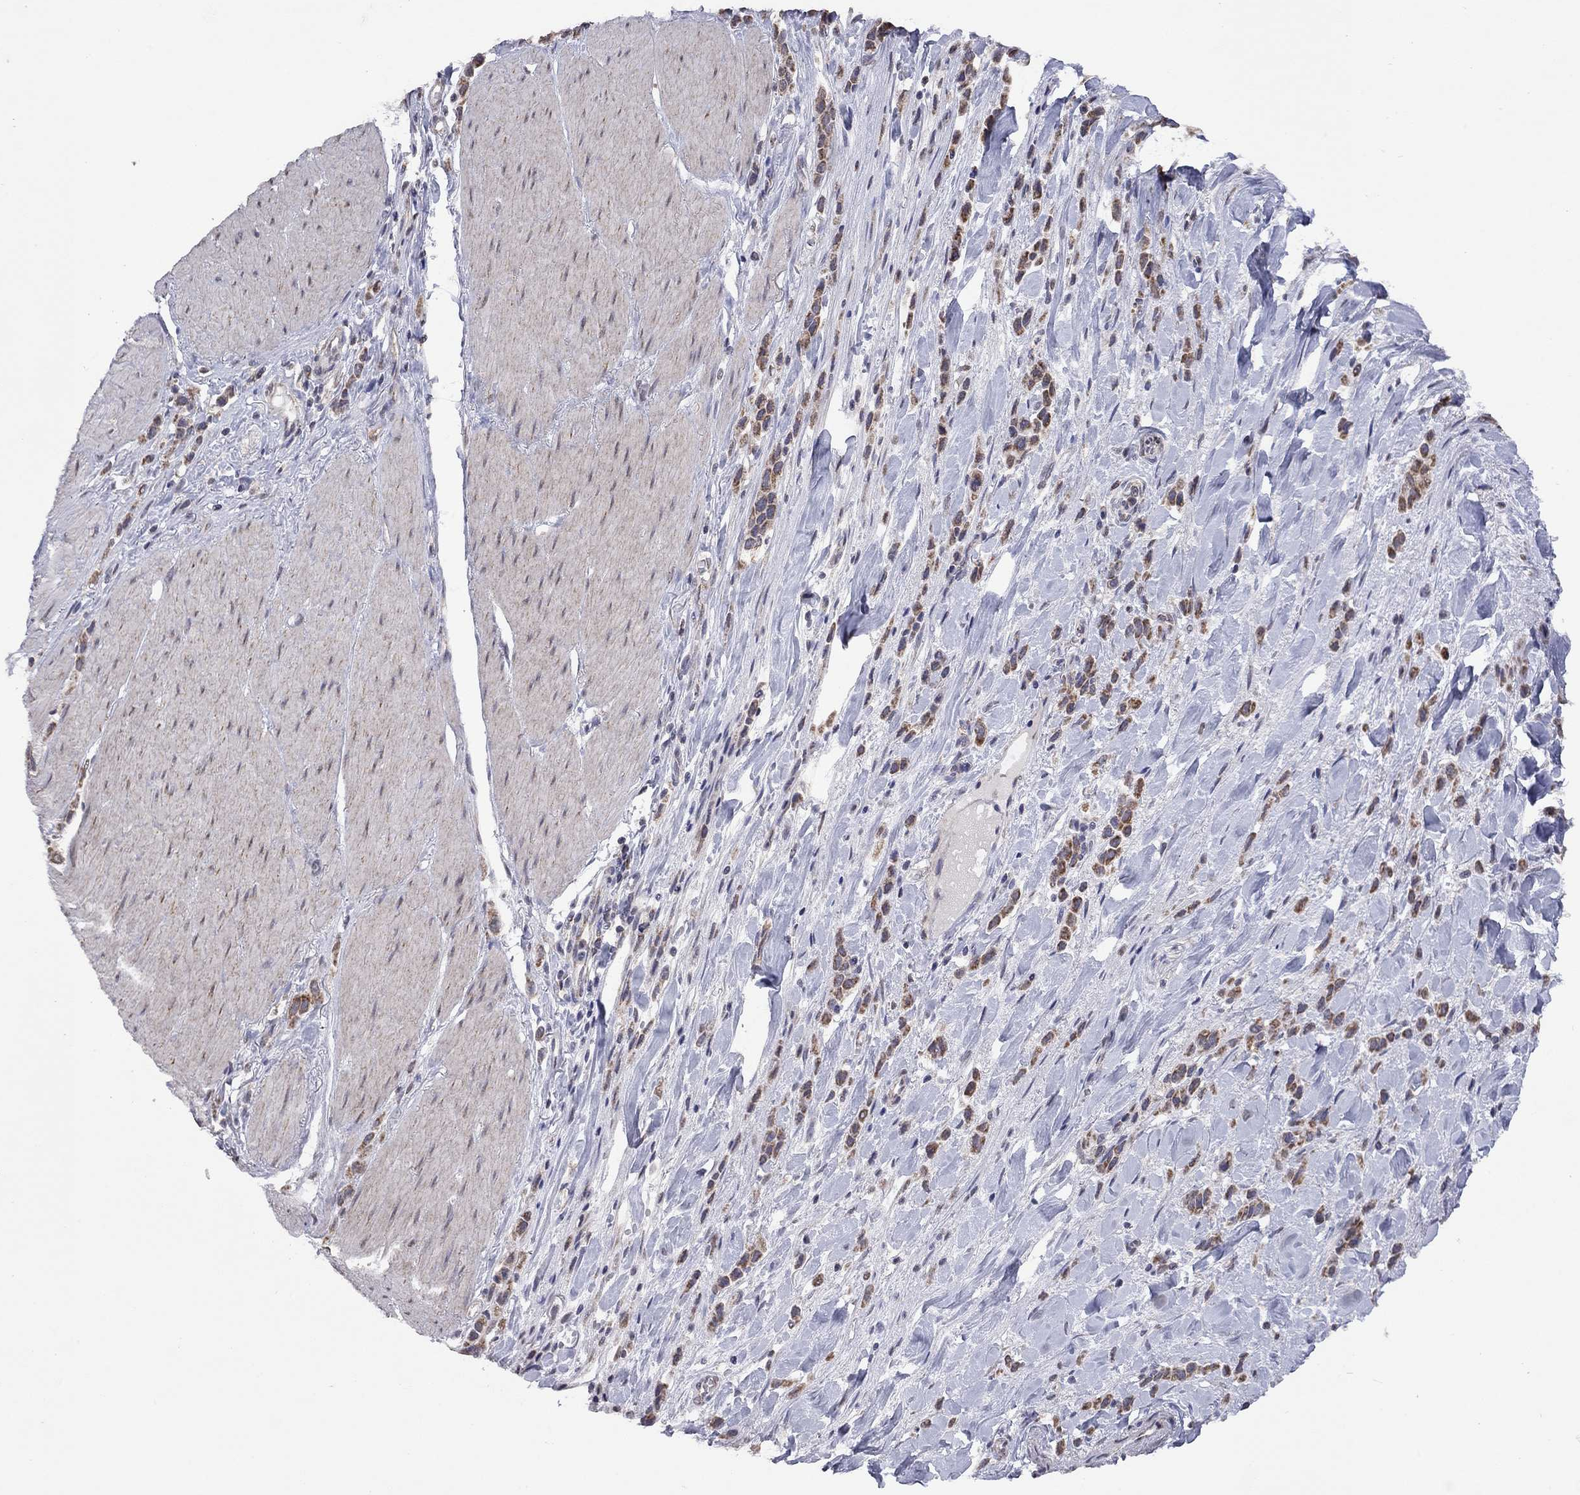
{"staining": {"intensity": "strong", "quantity": "25%-75%", "location": "cytoplasmic/membranous"}, "tissue": "stomach cancer", "cell_type": "Tumor cells", "image_type": "cancer", "snomed": [{"axis": "morphology", "description": "Adenocarcinoma, NOS"}, {"axis": "topography", "description": "Stomach"}], "caption": "Strong cytoplasmic/membranous expression for a protein is identified in about 25%-75% of tumor cells of stomach cancer (adenocarcinoma) using immunohistochemistry.", "gene": "NDUFB1", "patient": {"sex": "male", "age": 47}}